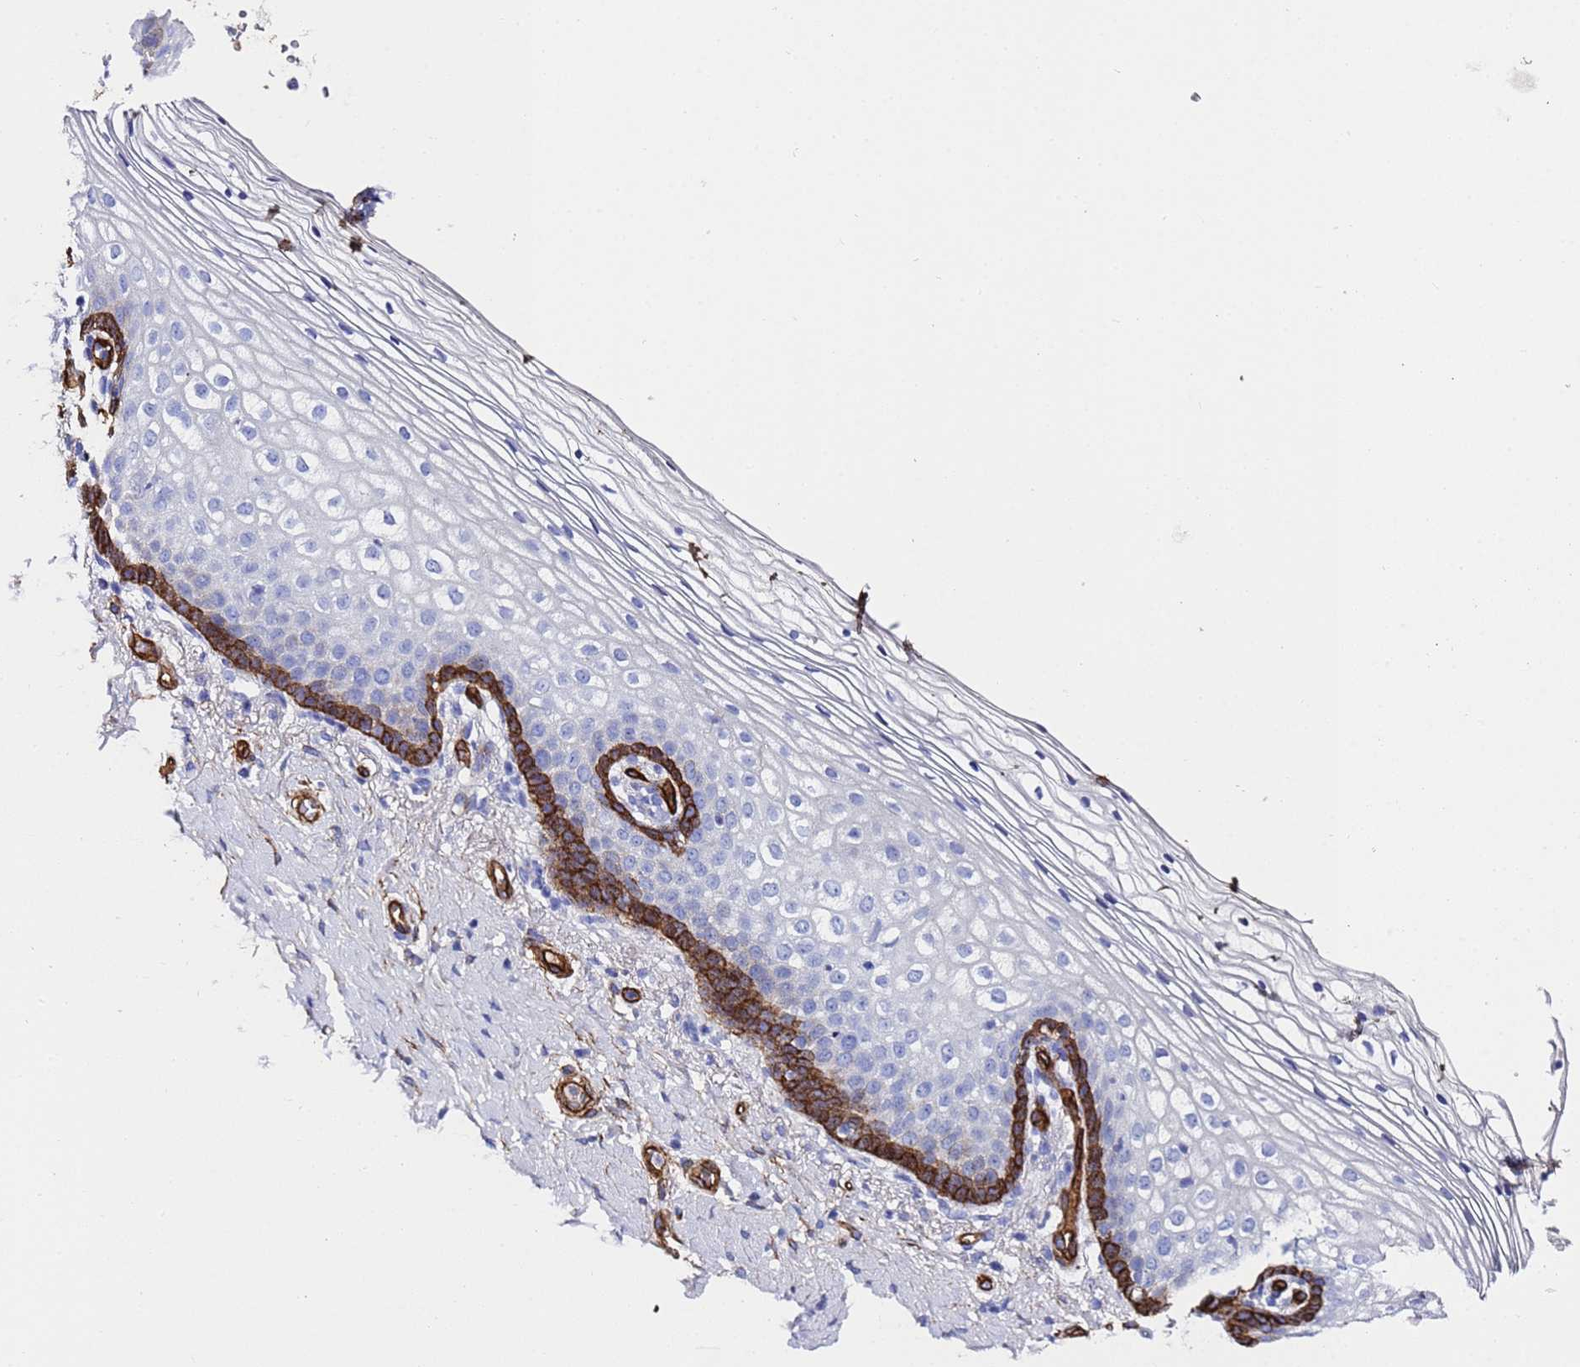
{"staining": {"intensity": "strong", "quantity": "<25%", "location": "cytoplasmic/membranous"}, "tissue": "vagina", "cell_type": "Squamous epithelial cells", "image_type": "normal", "snomed": [{"axis": "morphology", "description": "Normal tissue, NOS"}, {"axis": "topography", "description": "Vagina"}], "caption": "Strong cytoplasmic/membranous positivity is present in approximately <25% of squamous epithelial cells in benign vagina.", "gene": "ADIPOQ", "patient": {"sex": "female", "age": 60}}